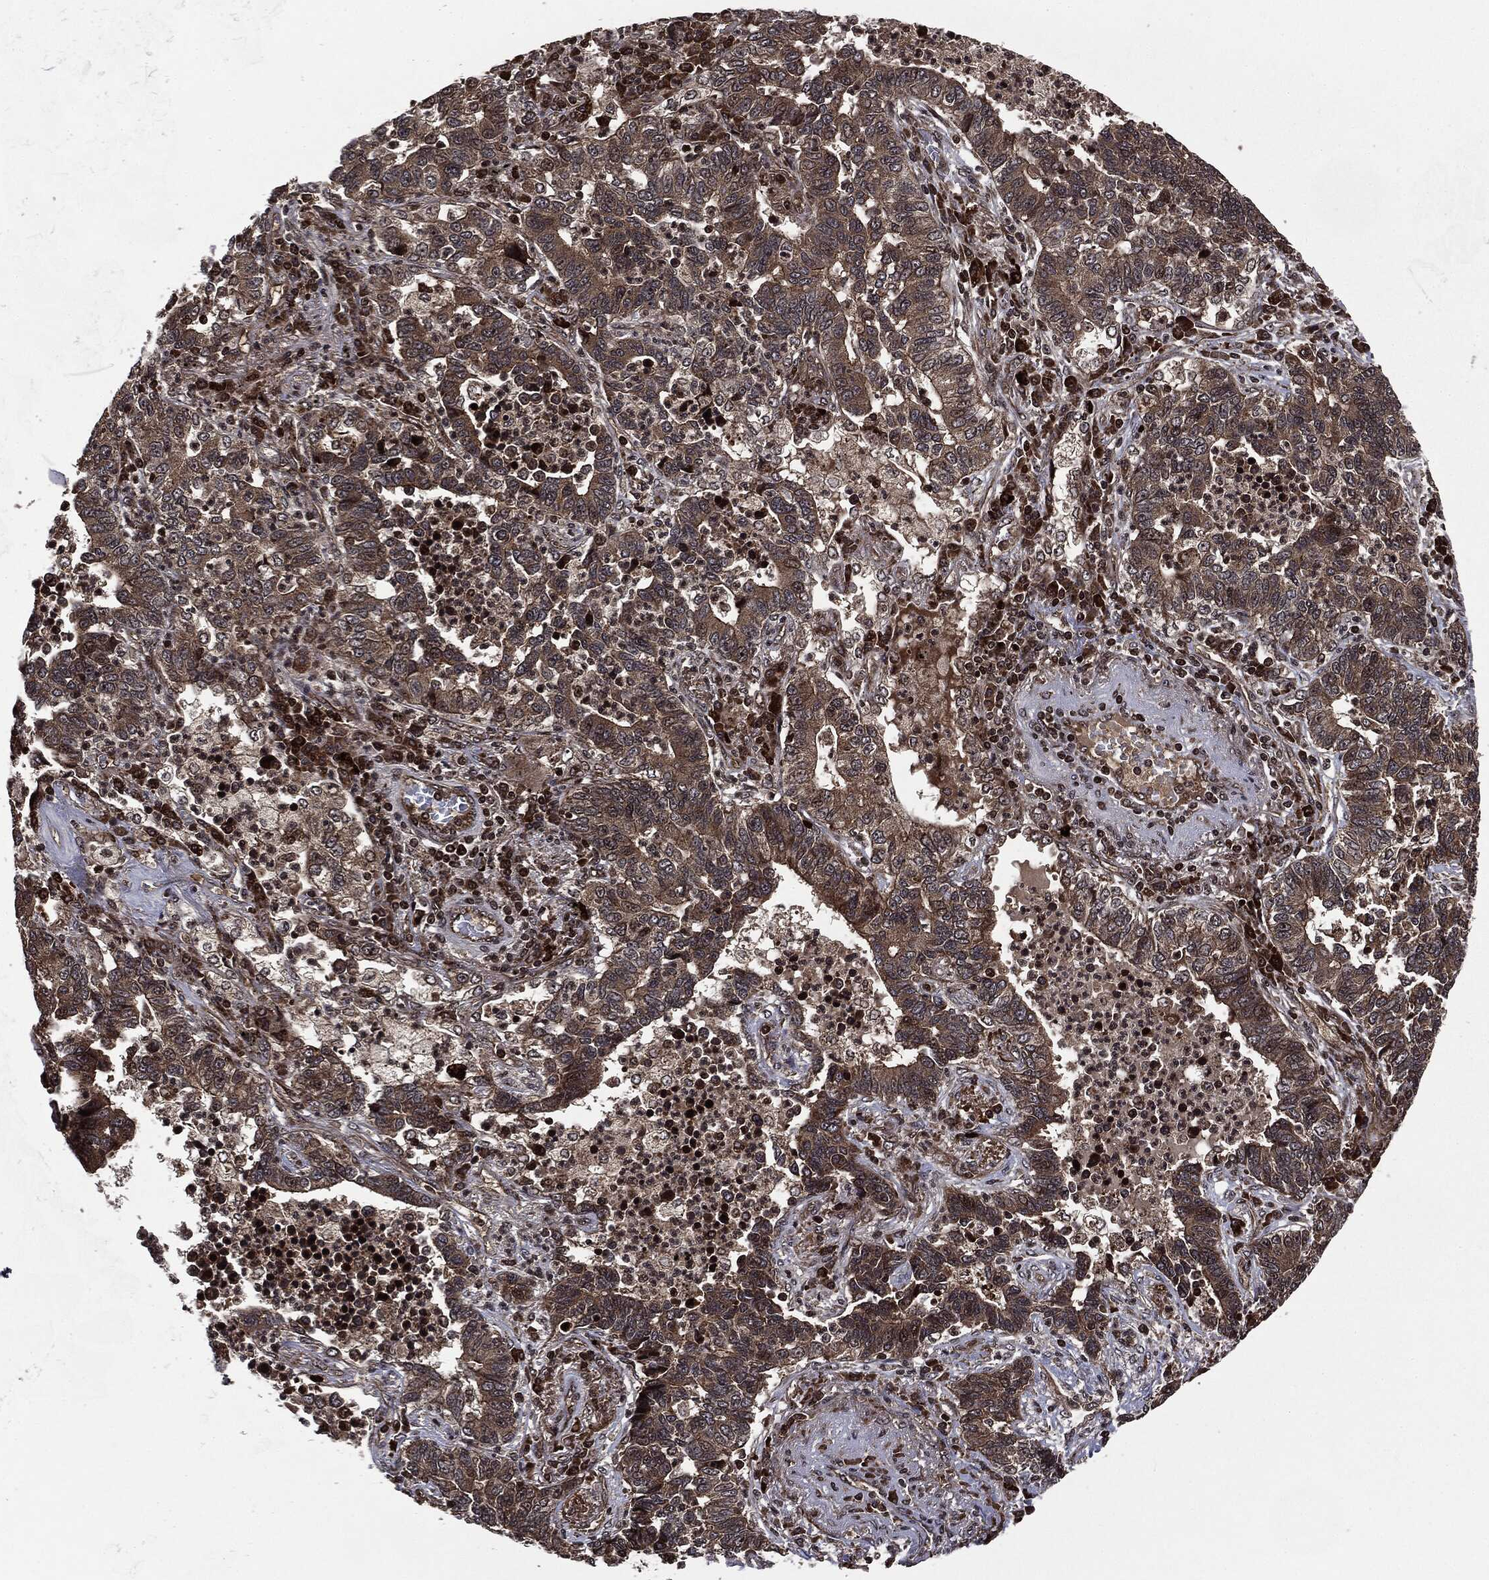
{"staining": {"intensity": "moderate", "quantity": ">75%", "location": "cytoplasmic/membranous"}, "tissue": "lung cancer", "cell_type": "Tumor cells", "image_type": "cancer", "snomed": [{"axis": "morphology", "description": "Adenocarcinoma, NOS"}, {"axis": "topography", "description": "Lung"}], "caption": "Immunohistochemistry (IHC) (DAB) staining of human adenocarcinoma (lung) shows moderate cytoplasmic/membranous protein expression in about >75% of tumor cells.", "gene": "CARD6", "patient": {"sex": "female", "age": 57}}